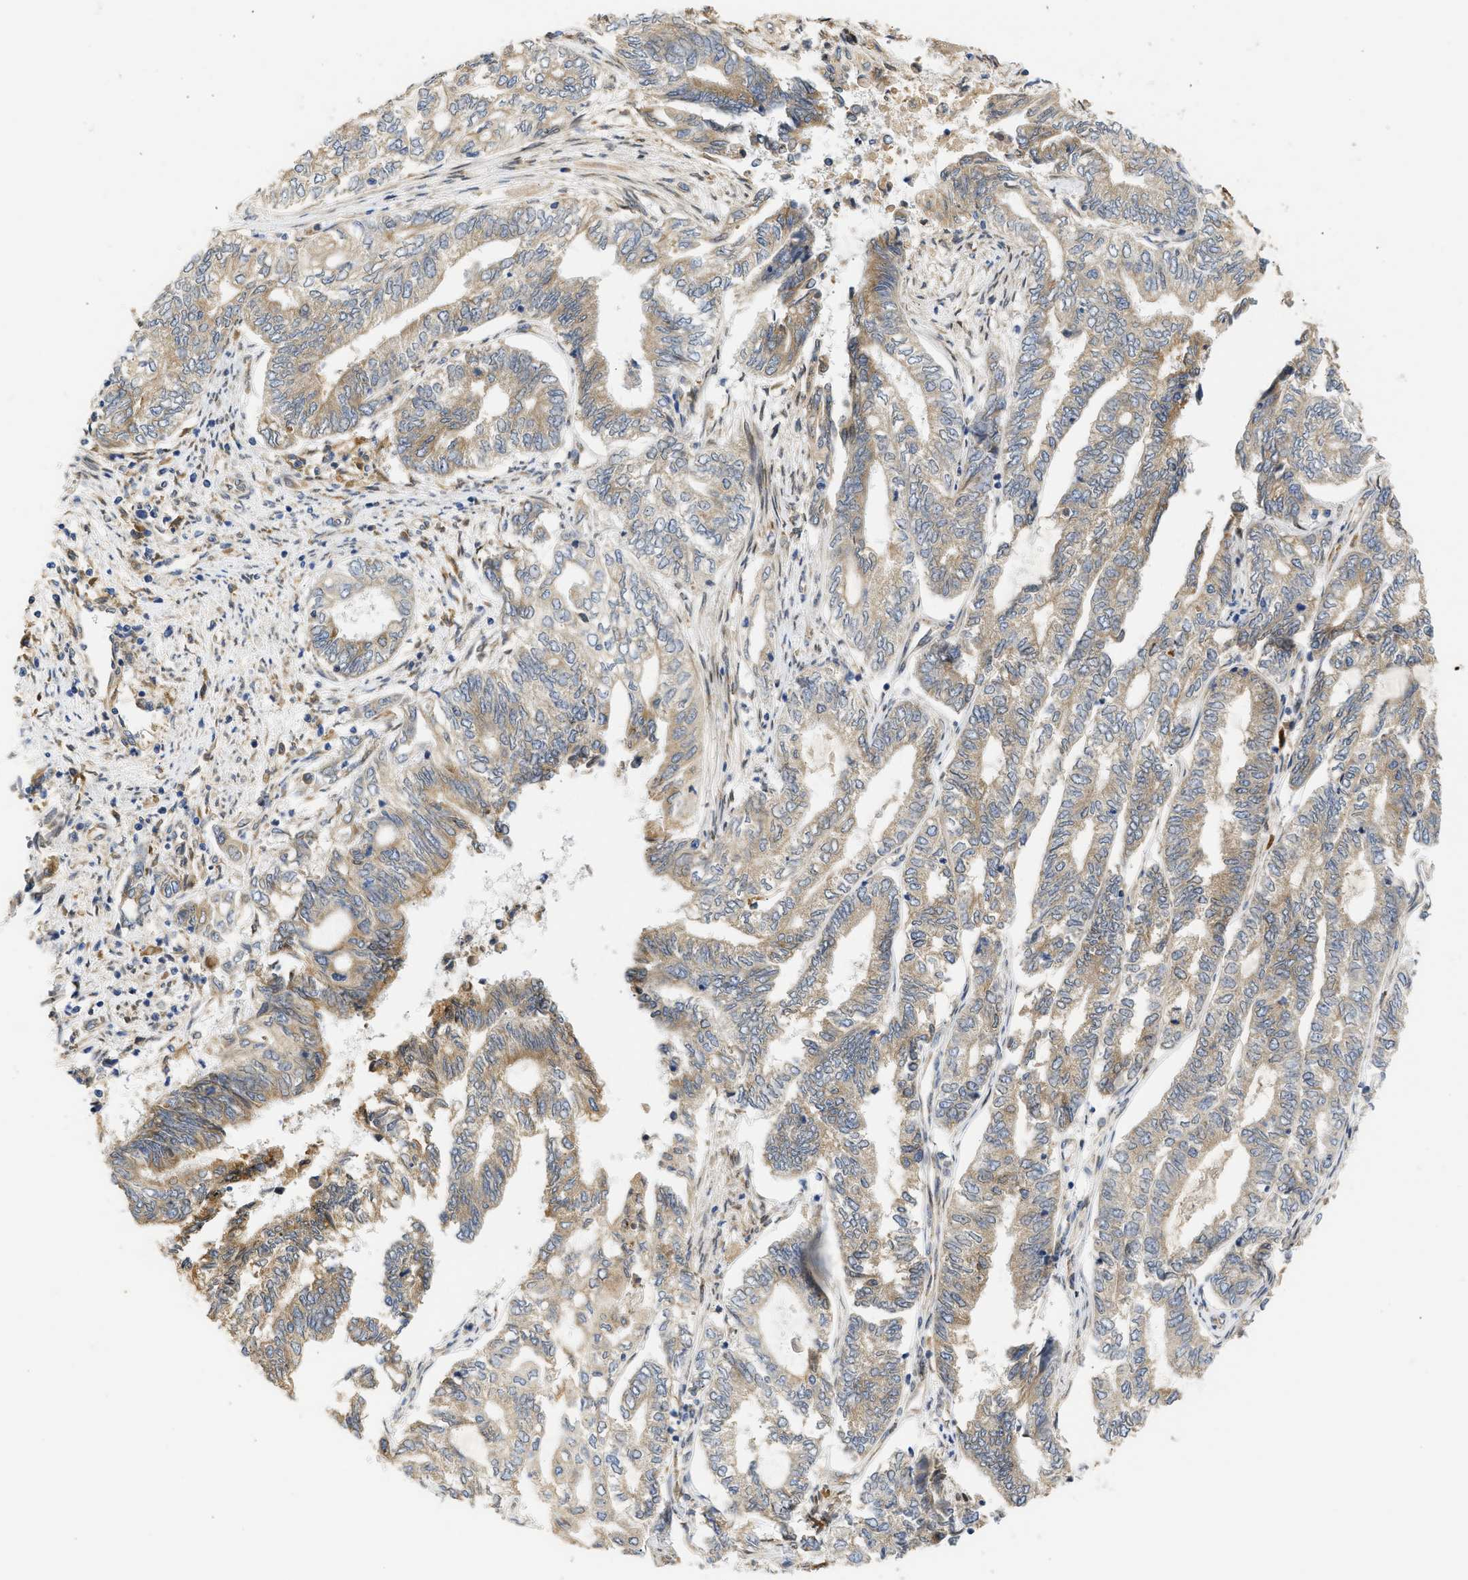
{"staining": {"intensity": "weak", "quantity": ">75%", "location": "cytoplasmic/membranous"}, "tissue": "endometrial cancer", "cell_type": "Tumor cells", "image_type": "cancer", "snomed": [{"axis": "morphology", "description": "Adenocarcinoma, NOS"}, {"axis": "topography", "description": "Uterus"}, {"axis": "topography", "description": "Endometrium"}], "caption": "A photomicrograph of adenocarcinoma (endometrial) stained for a protein shows weak cytoplasmic/membranous brown staining in tumor cells. Using DAB (brown) and hematoxylin (blue) stains, captured at high magnification using brightfield microscopy.", "gene": "TMED1", "patient": {"sex": "female", "age": 70}}